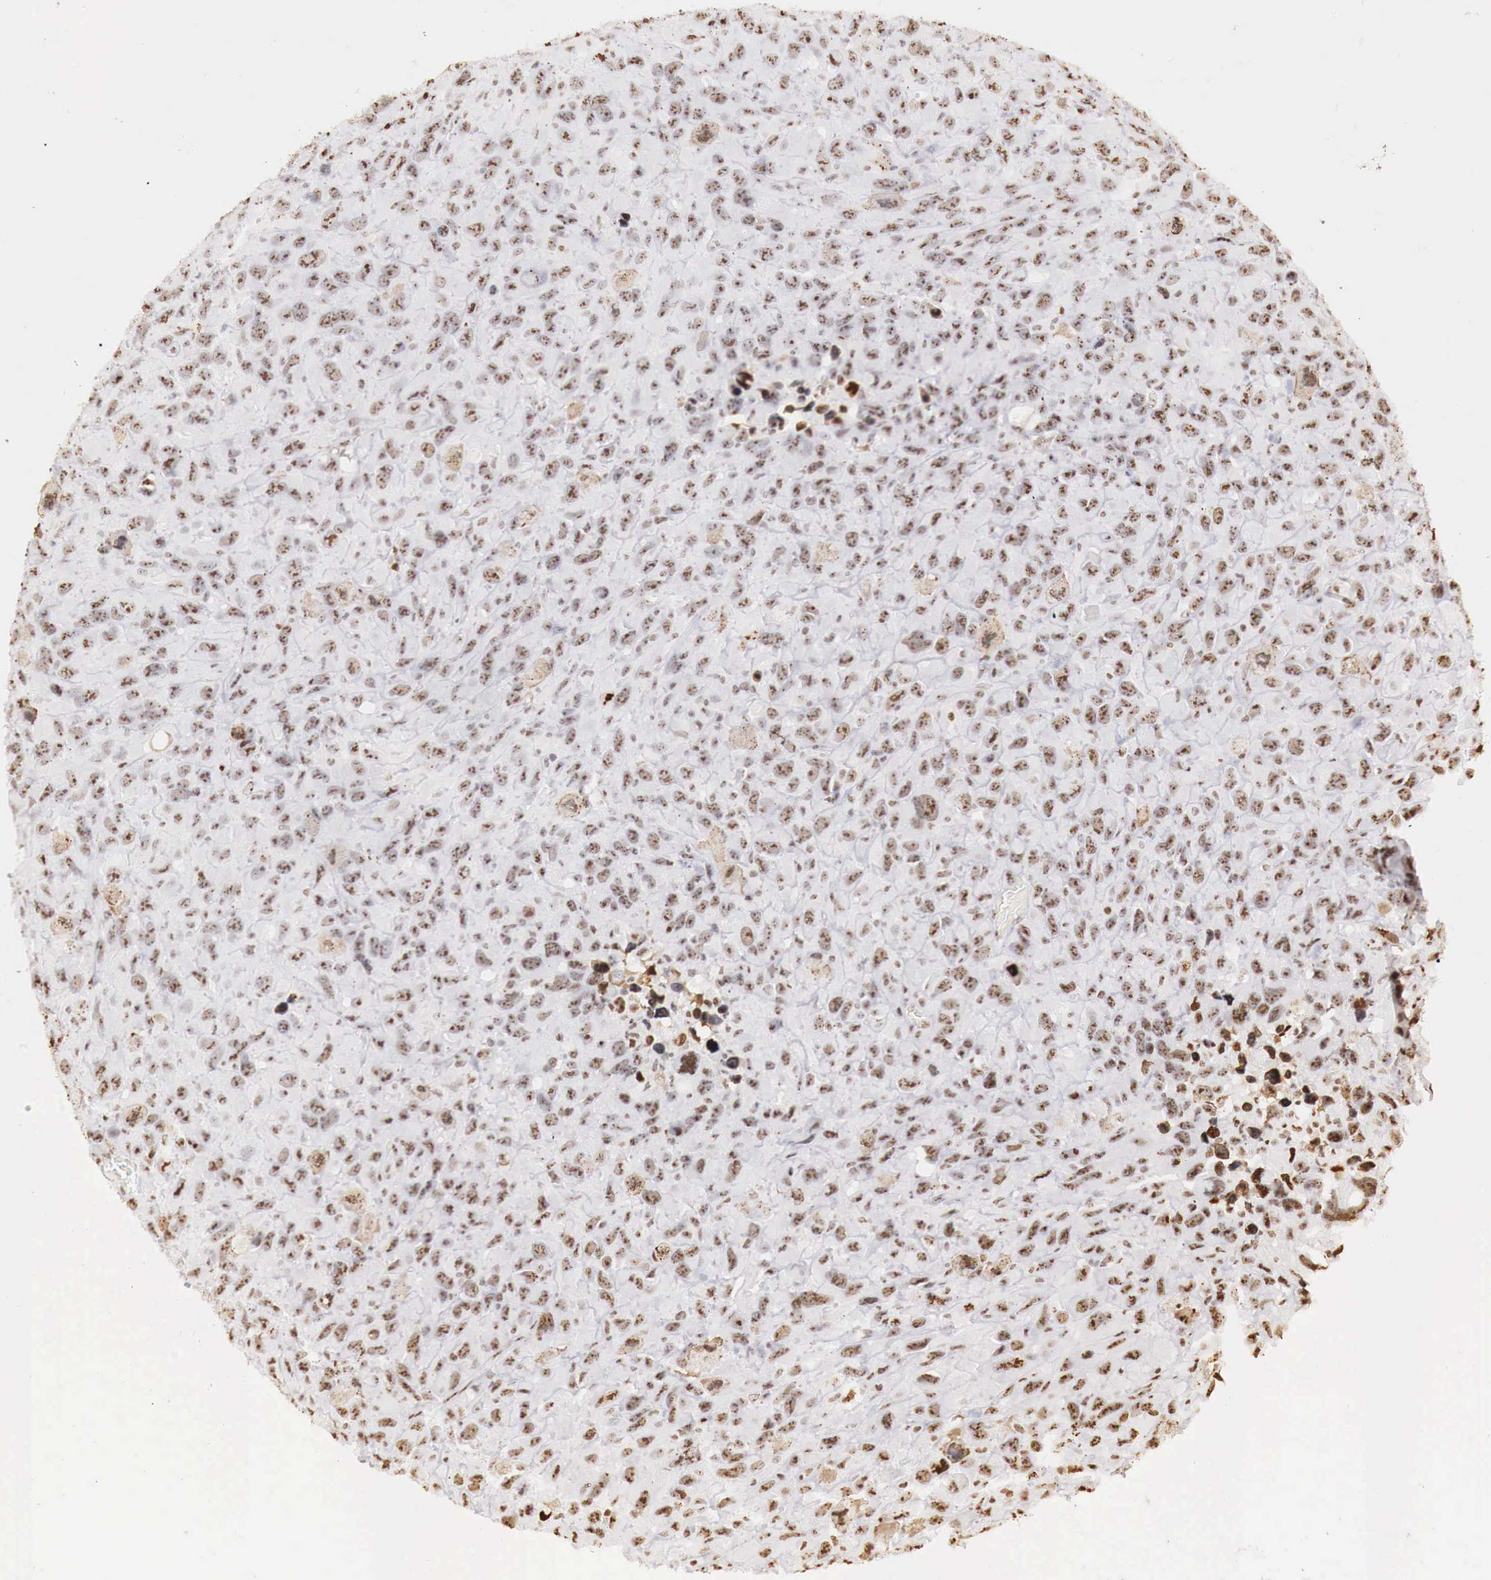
{"staining": {"intensity": "moderate", "quantity": ">75%", "location": "nuclear"}, "tissue": "renal cancer", "cell_type": "Tumor cells", "image_type": "cancer", "snomed": [{"axis": "morphology", "description": "Adenocarcinoma, NOS"}, {"axis": "topography", "description": "Kidney"}], "caption": "A high-resolution histopathology image shows immunohistochemistry staining of renal adenocarcinoma, which shows moderate nuclear positivity in approximately >75% of tumor cells.", "gene": "DKC1", "patient": {"sex": "male", "age": 79}}